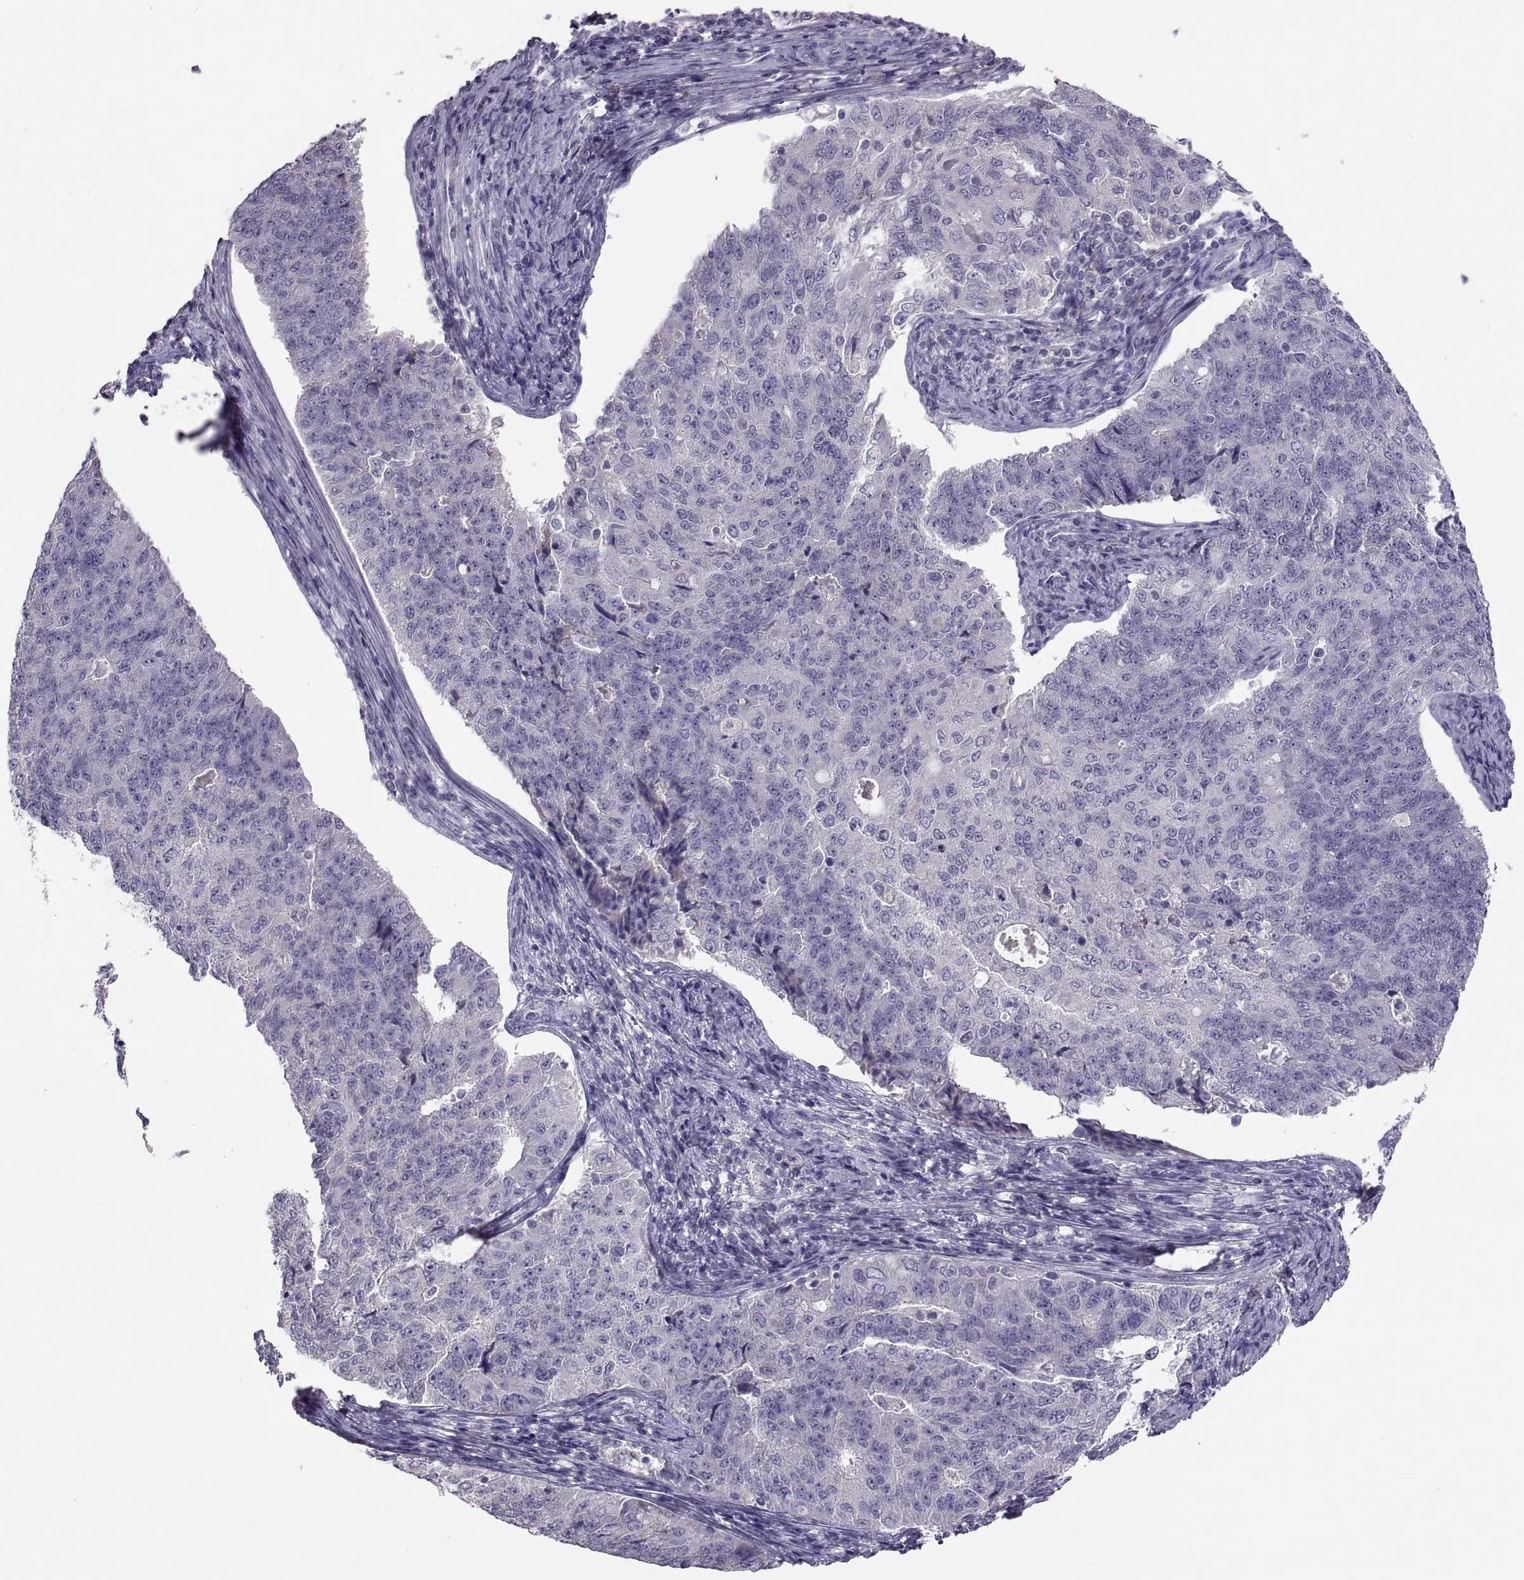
{"staining": {"intensity": "negative", "quantity": "none", "location": "none"}, "tissue": "endometrial cancer", "cell_type": "Tumor cells", "image_type": "cancer", "snomed": [{"axis": "morphology", "description": "Adenocarcinoma, NOS"}, {"axis": "topography", "description": "Endometrium"}], "caption": "The immunohistochemistry micrograph has no significant positivity in tumor cells of endometrial cancer tissue.", "gene": "TBX19", "patient": {"sex": "female", "age": 43}}